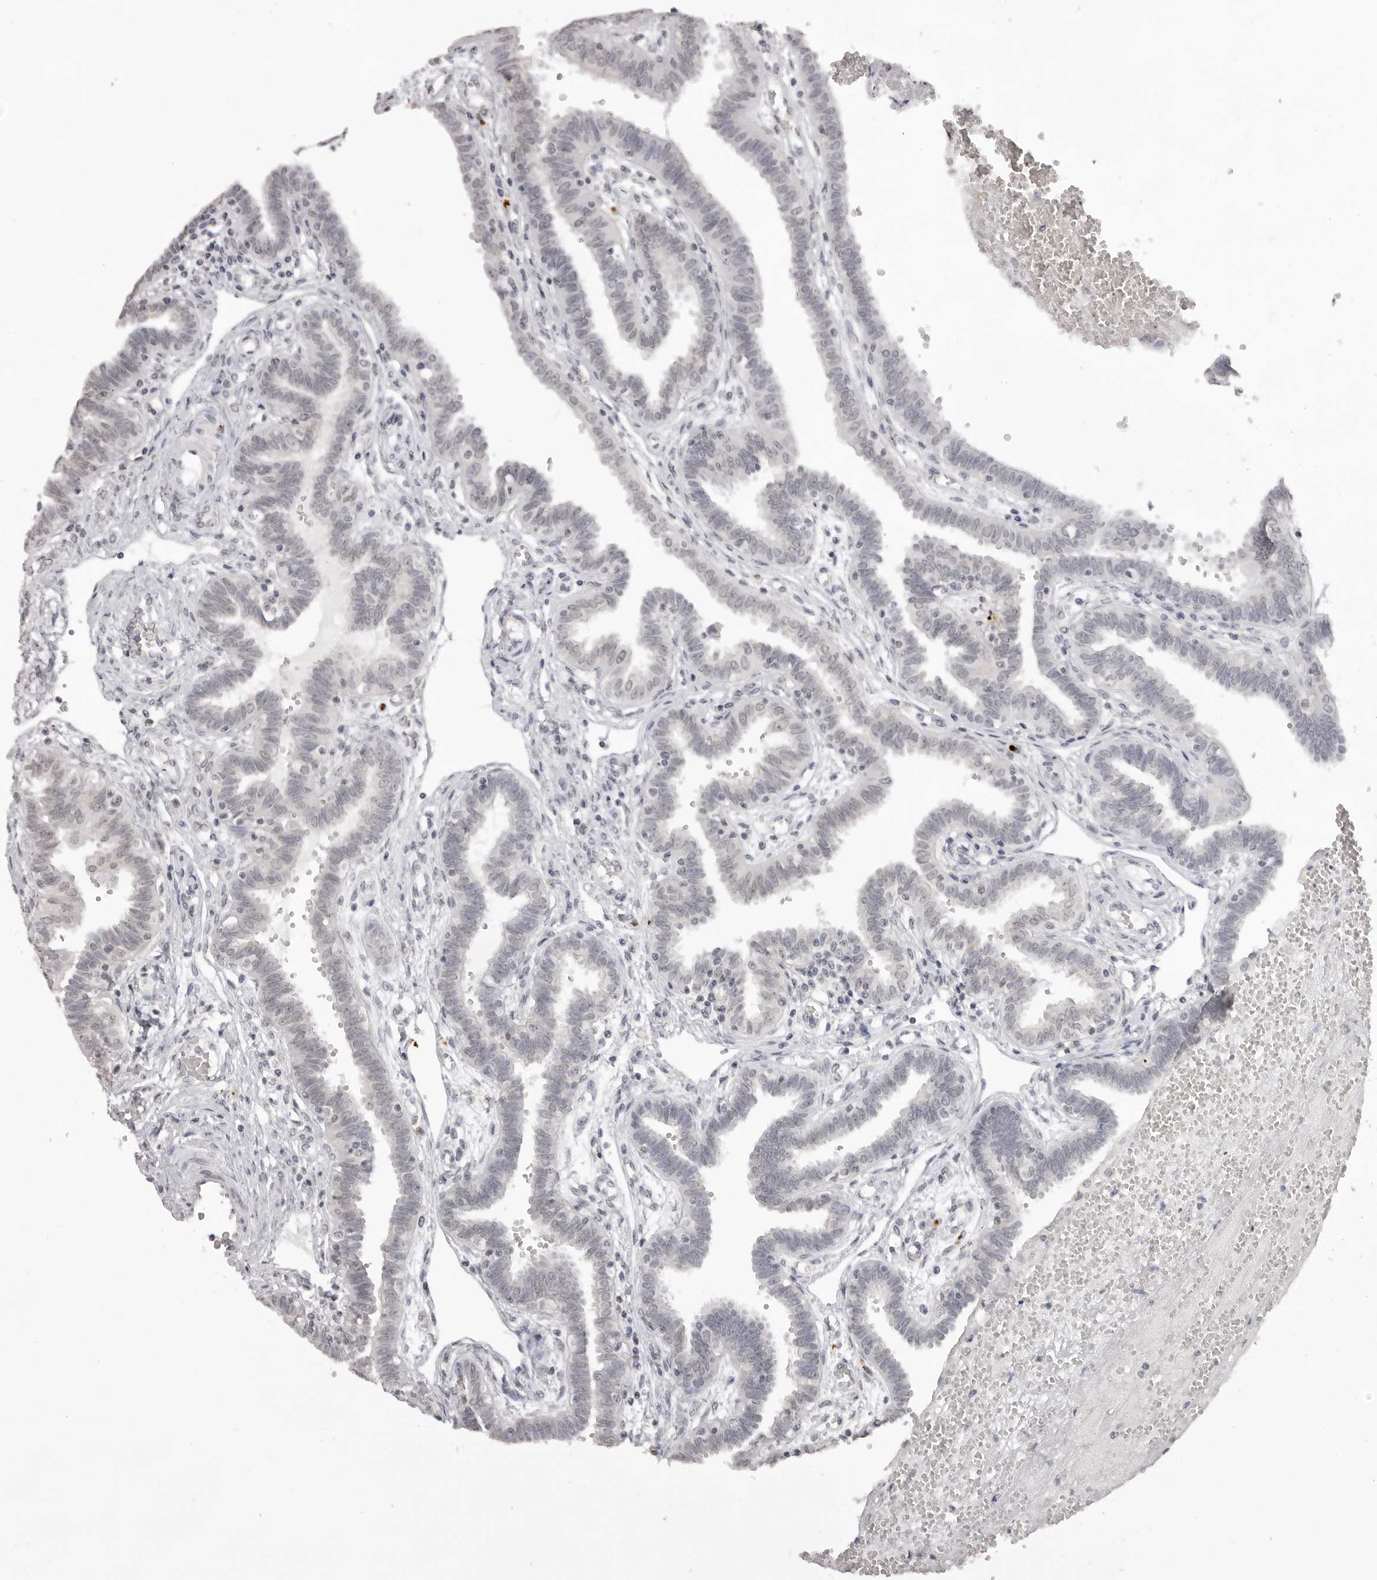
{"staining": {"intensity": "weak", "quantity": "<25%", "location": "nuclear"}, "tissue": "fallopian tube", "cell_type": "Glandular cells", "image_type": "normal", "snomed": [{"axis": "morphology", "description": "Normal tissue, NOS"}, {"axis": "topography", "description": "Fallopian tube"}, {"axis": "topography", "description": "Placenta"}], "caption": "Protein analysis of benign fallopian tube demonstrates no significant expression in glandular cells.", "gene": "NTM", "patient": {"sex": "female", "age": 32}}